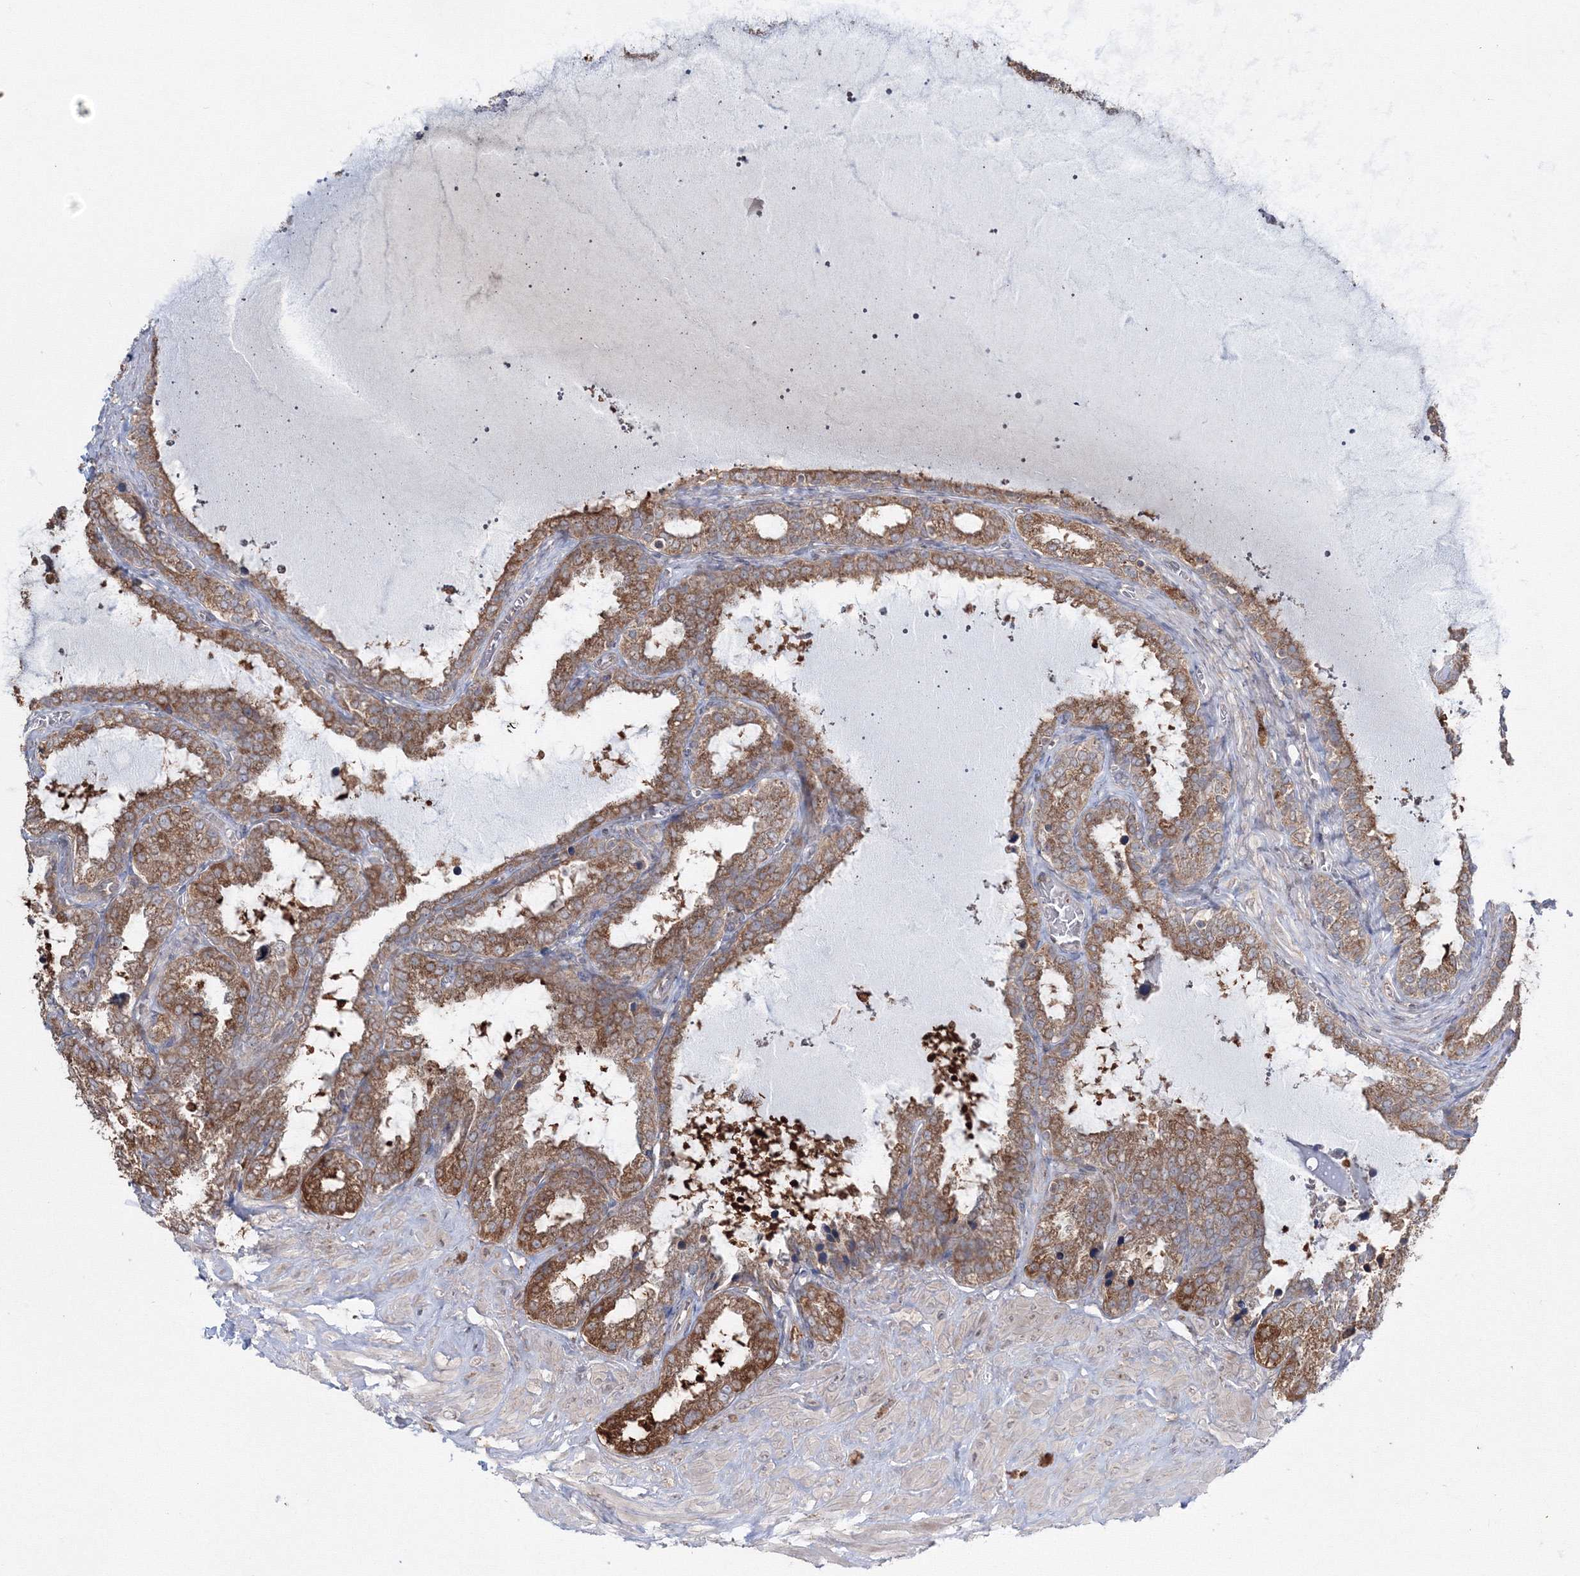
{"staining": {"intensity": "strong", "quantity": ">75%", "location": "cytoplasmic/membranous"}, "tissue": "seminal vesicle", "cell_type": "Glandular cells", "image_type": "normal", "snomed": [{"axis": "morphology", "description": "Normal tissue, NOS"}, {"axis": "topography", "description": "Seminal veicle"}], "caption": "DAB (3,3'-diaminobenzidine) immunohistochemical staining of benign human seminal vesicle displays strong cytoplasmic/membranous protein expression in about >75% of glandular cells. (DAB (3,3'-diaminobenzidine) IHC, brown staining for protein, blue staining for nuclei).", "gene": "PEX13", "patient": {"sex": "male", "age": 46}}